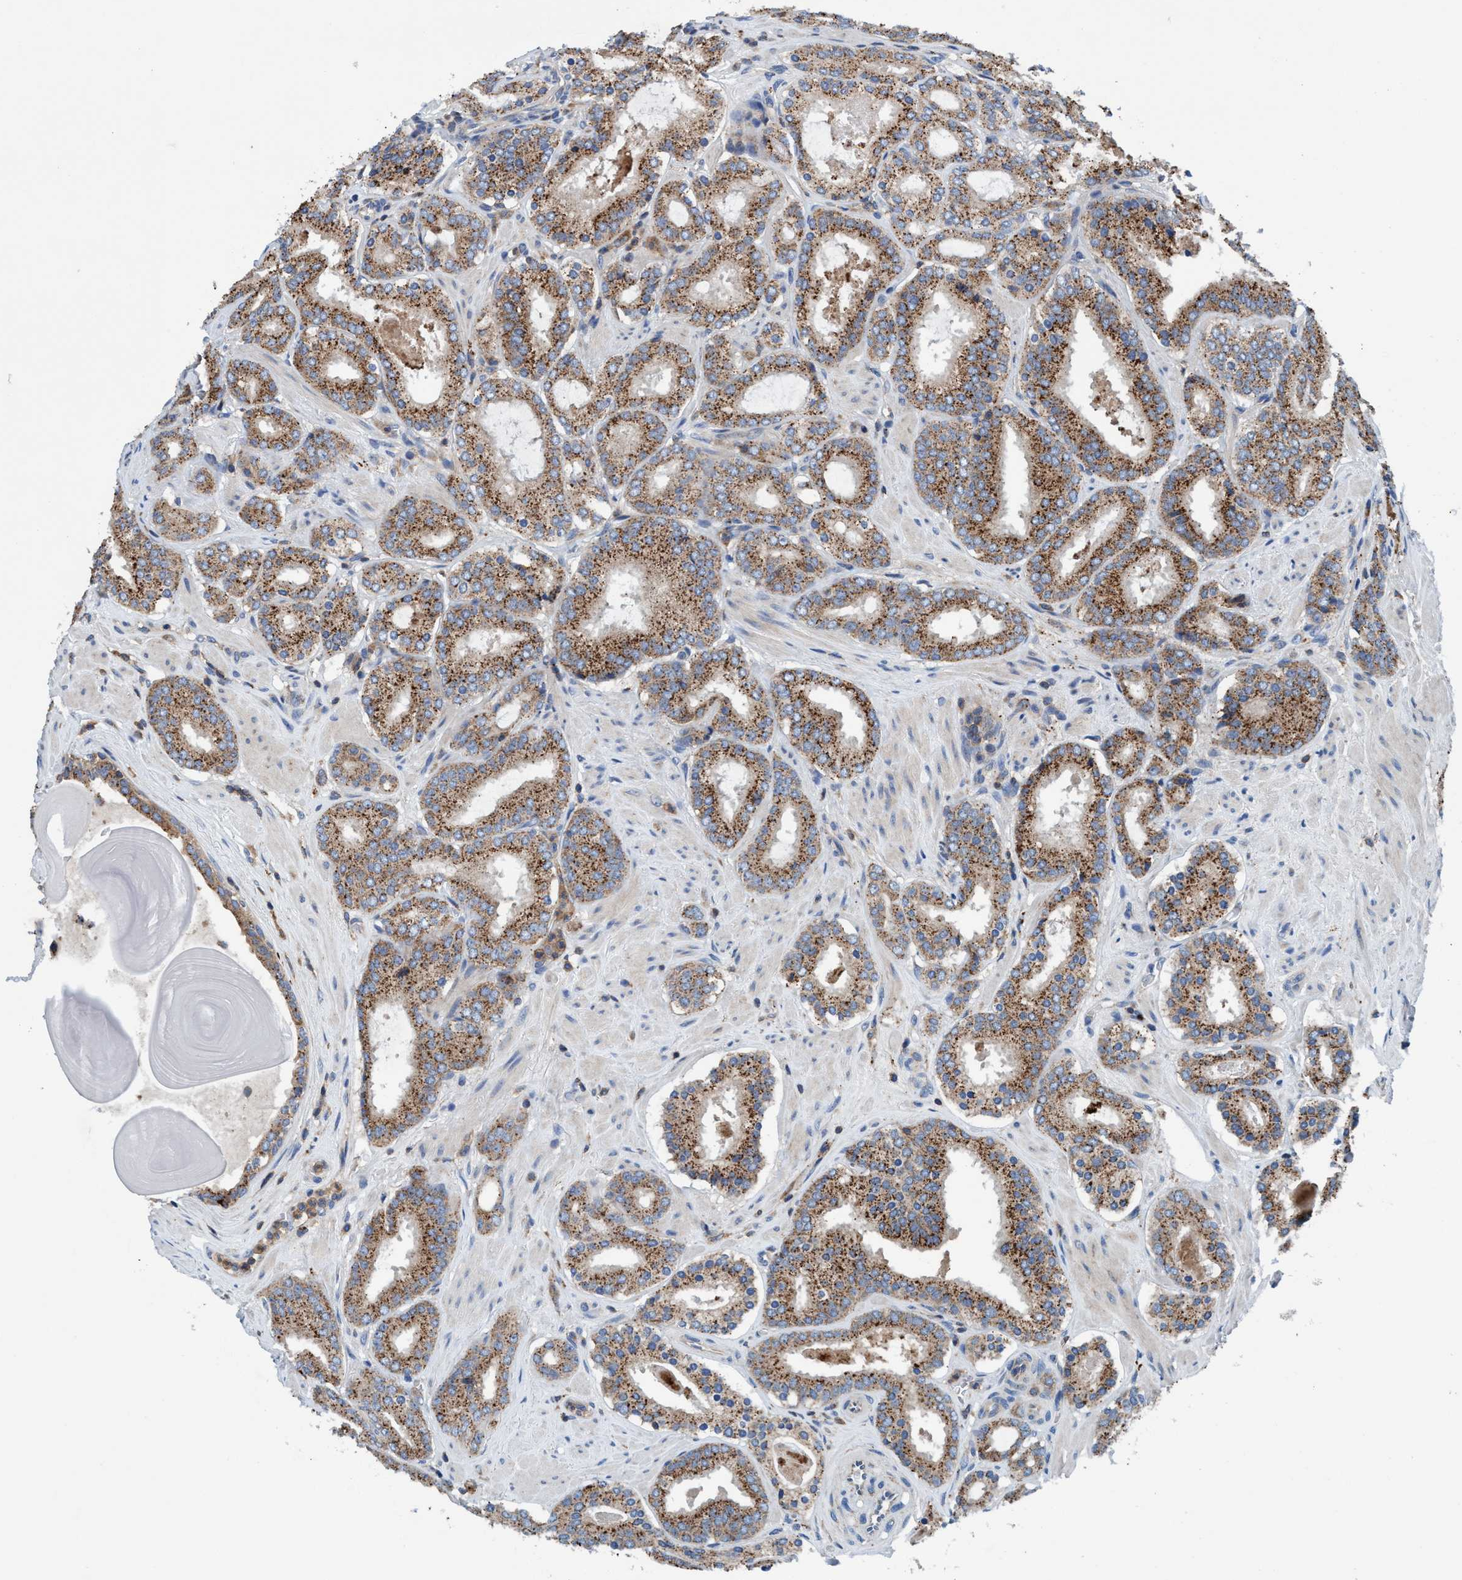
{"staining": {"intensity": "moderate", "quantity": ">75%", "location": "cytoplasmic/membranous"}, "tissue": "prostate cancer", "cell_type": "Tumor cells", "image_type": "cancer", "snomed": [{"axis": "morphology", "description": "Adenocarcinoma, Low grade"}, {"axis": "topography", "description": "Prostate"}], "caption": "DAB immunohistochemical staining of human low-grade adenocarcinoma (prostate) exhibits moderate cytoplasmic/membranous protein positivity in approximately >75% of tumor cells. The protein is stained brown, and the nuclei are stained in blue (DAB IHC with brightfield microscopy, high magnification).", "gene": "ENDOG", "patient": {"sex": "male", "age": 69}}